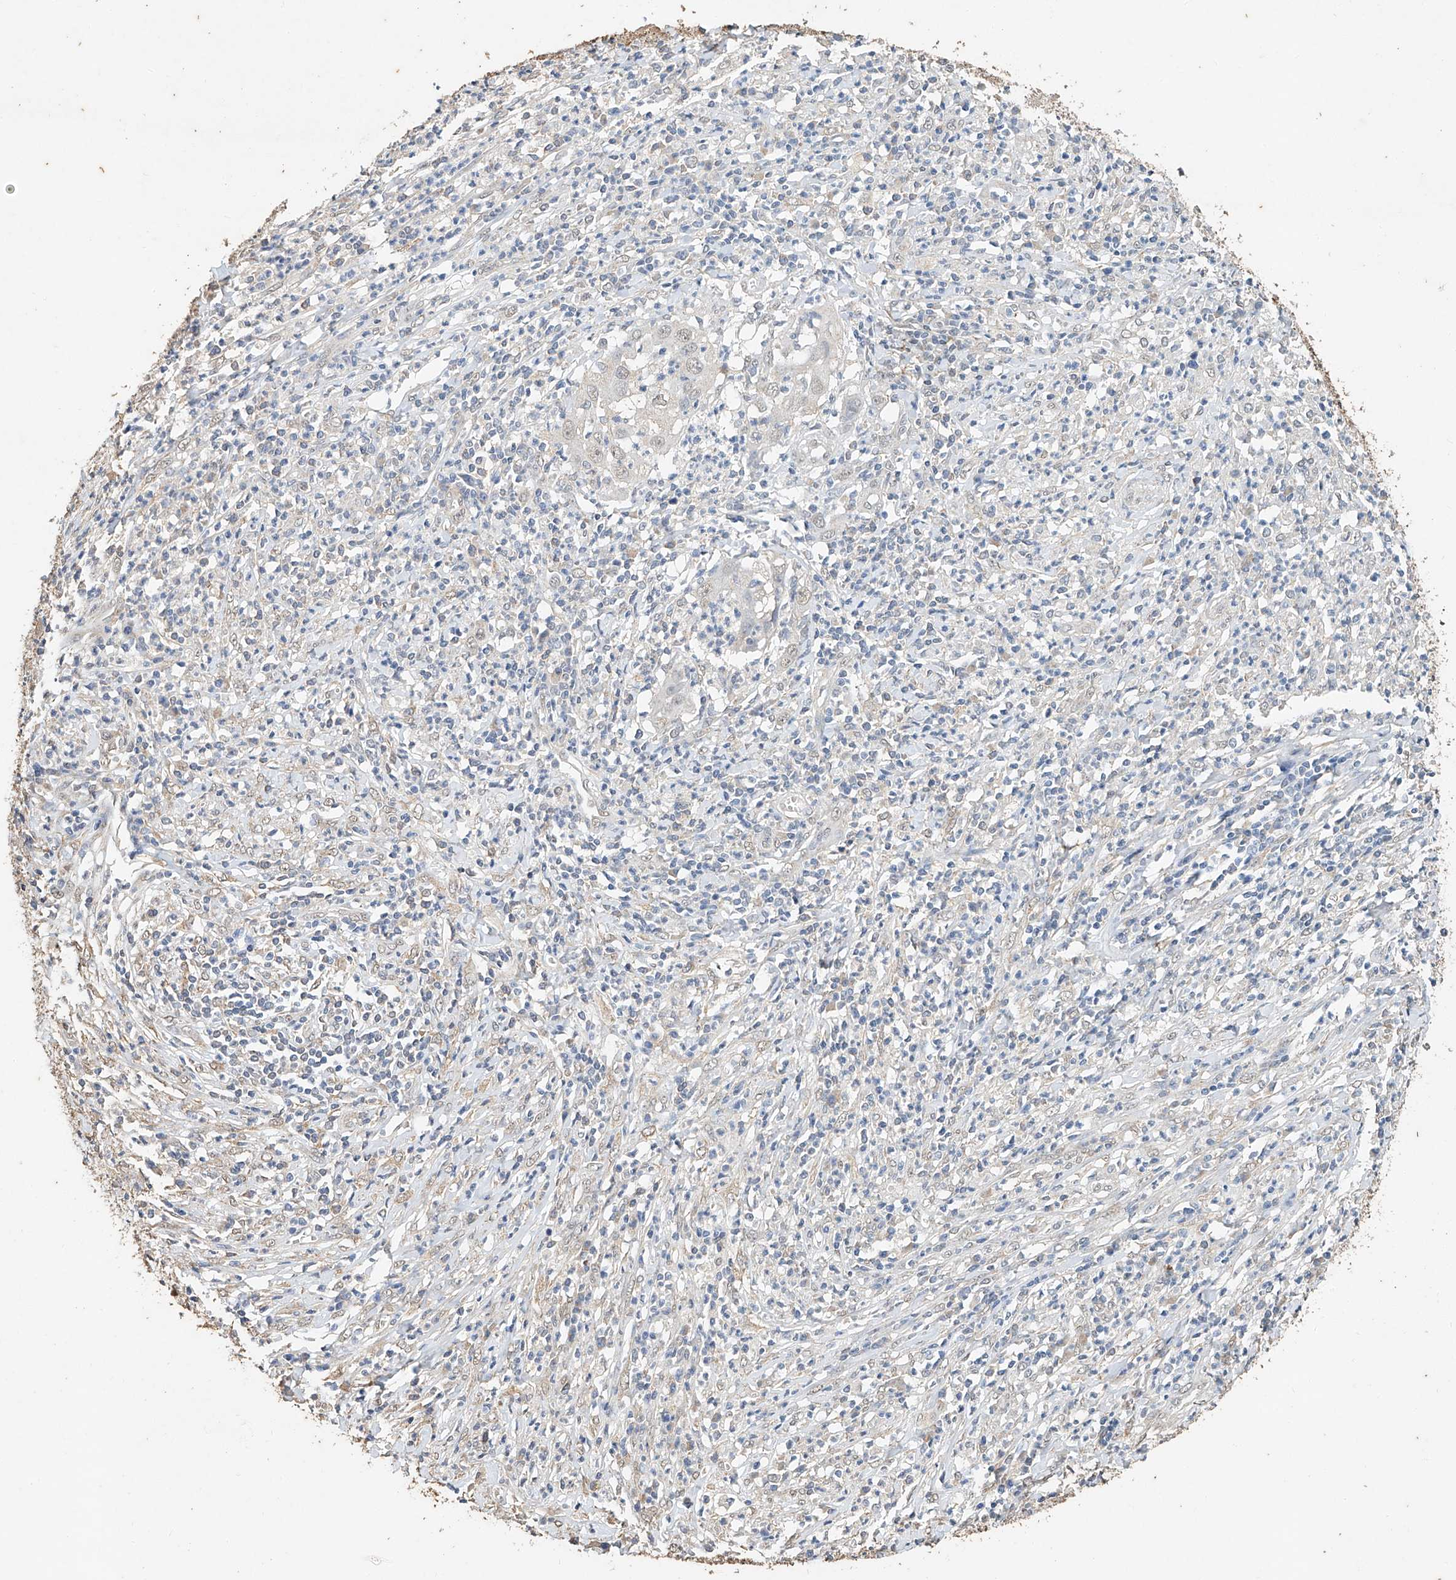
{"staining": {"intensity": "negative", "quantity": "none", "location": "none"}, "tissue": "cervical cancer", "cell_type": "Tumor cells", "image_type": "cancer", "snomed": [{"axis": "morphology", "description": "Squamous cell carcinoma, NOS"}, {"axis": "topography", "description": "Cervix"}], "caption": "The IHC micrograph has no significant expression in tumor cells of cervical squamous cell carcinoma tissue.", "gene": "CERS4", "patient": {"sex": "female", "age": 32}}